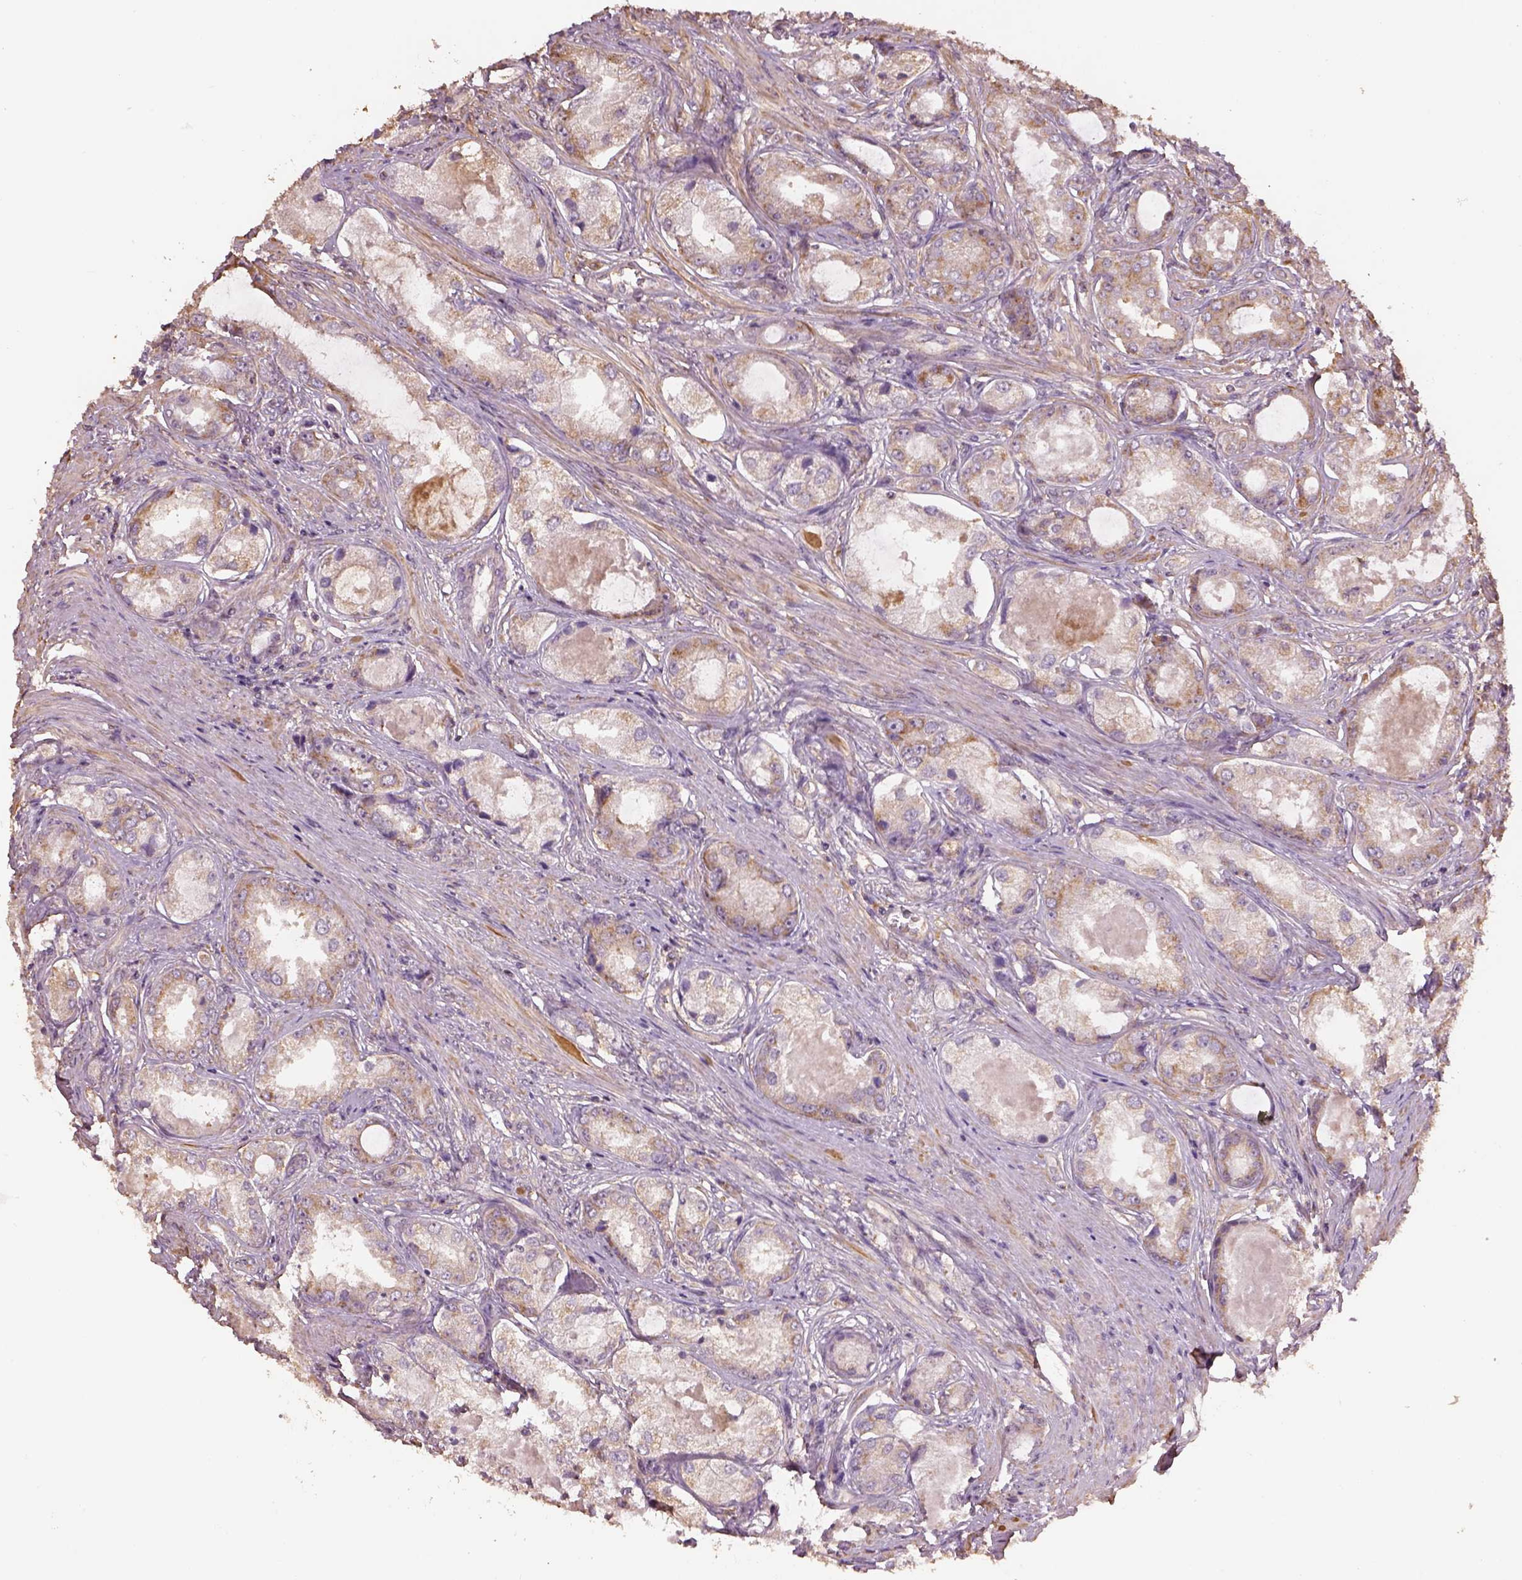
{"staining": {"intensity": "moderate", "quantity": ">75%", "location": "cytoplasmic/membranous"}, "tissue": "prostate cancer", "cell_type": "Tumor cells", "image_type": "cancer", "snomed": [{"axis": "morphology", "description": "Adenocarcinoma, Low grade"}, {"axis": "topography", "description": "Prostate"}], "caption": "Prostate low-grade adenocarcinoma stained with DAB immunohistochemistry (IHC) displays medium levels of moderate cytoplasmic/membranous staining in approximately >75% of tumor cells. (Stains: DAB in brown, nuclei in blue, Microscopy: brightfield microscopy at high magnification).", "gene": "AP1B1", "patient": {"sex": "male", "age": 68}}